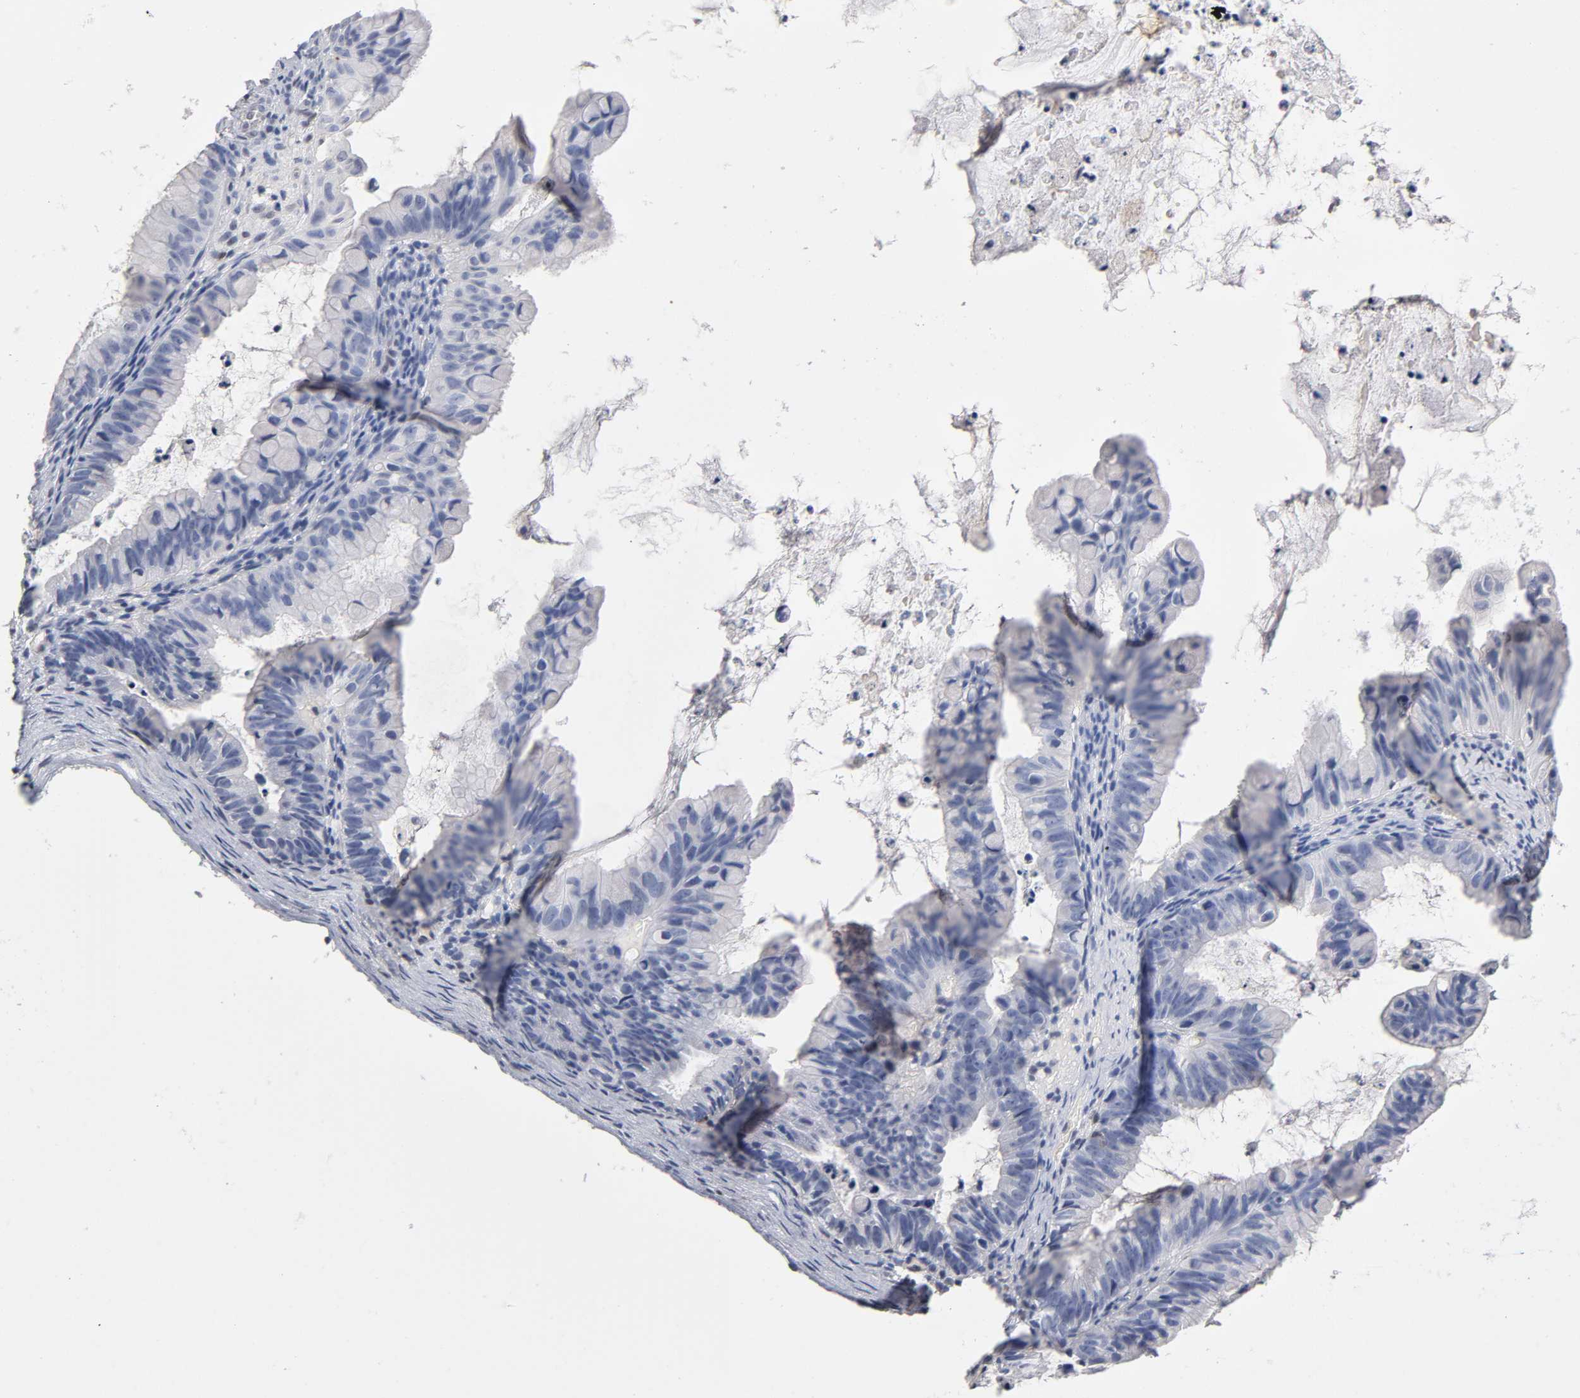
{"staining": {"intensity": "negative", "quantity": "none", "location": "none"}, "tissue": "ovarian cancer", "cell_type": "Tumor cells", "image_type": "cancer", "snomed": [{"axis": "morphology", "description": "Cystadenocarcinoma, mucinous, NOS"}, {"axis": "topography", "description": "Ovary"}], "caption": "Ovarian cancer (mucinous cystadenocarcinoma) was stained to show a protein in brown. There is no significant staining in tumor cells. (DAB (3,3'-diaminobenzidine) IHC with hematoxylin counter stain).", "gene": "NFATC1", "patient": {"sex": "female", "age": 36}}